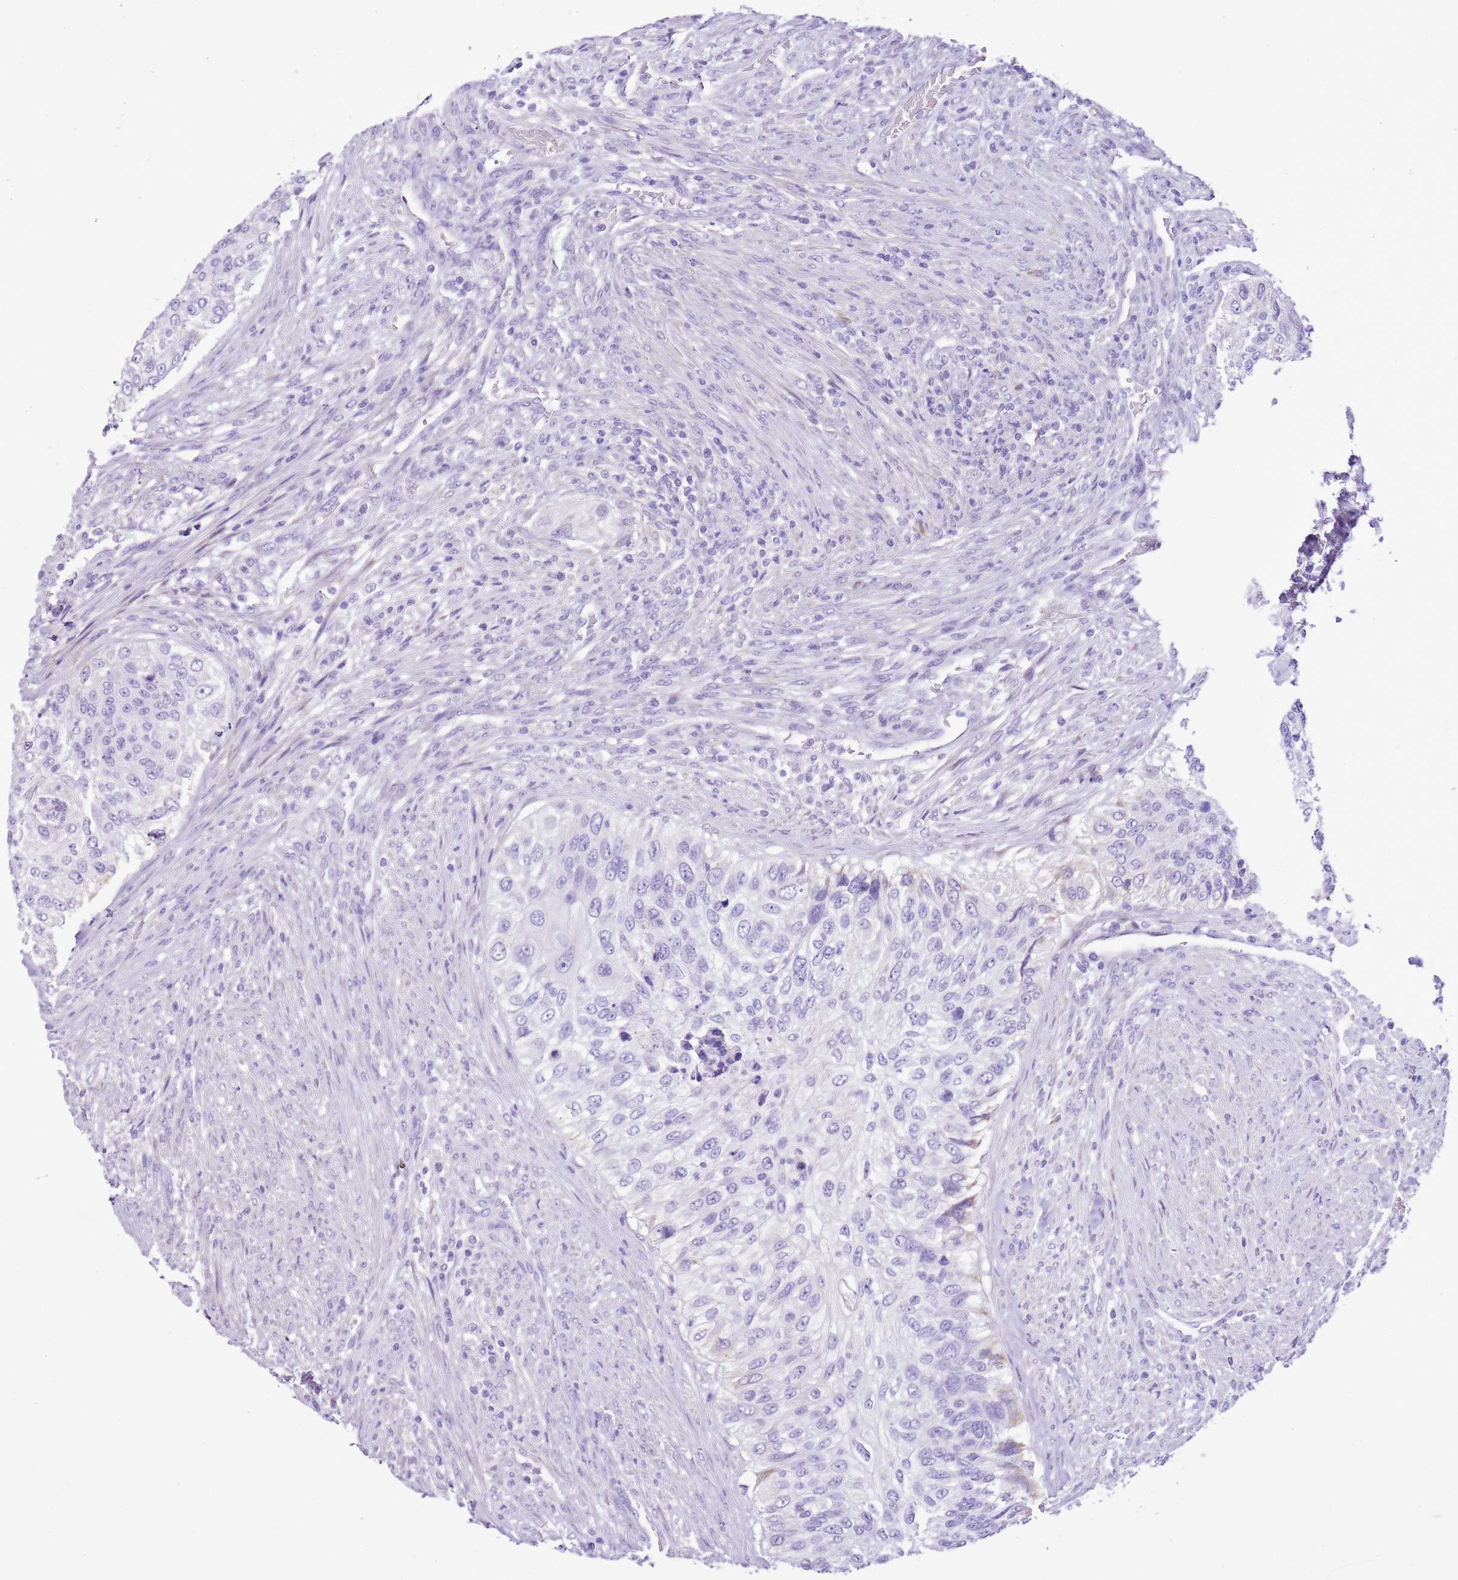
{"staining": {"intensity": "negative", "quantity": "none", "location": "none"}, "tissue": "urothelial cancer", "cell_type": "Tumor cells", "image_type": "cancer", "snomed": [{"axis": "morphology", "description": "Urothelial carcinoma, High grade"}, {"axis": "topography", "description": "Urinary bladder"}], "caption": "Immunohistochemistry (IHC) of urothelial cancer reveals no positivity in tumor cells.", "gene": "AAR2", "patient": {"sex": "female", "age": 60}}